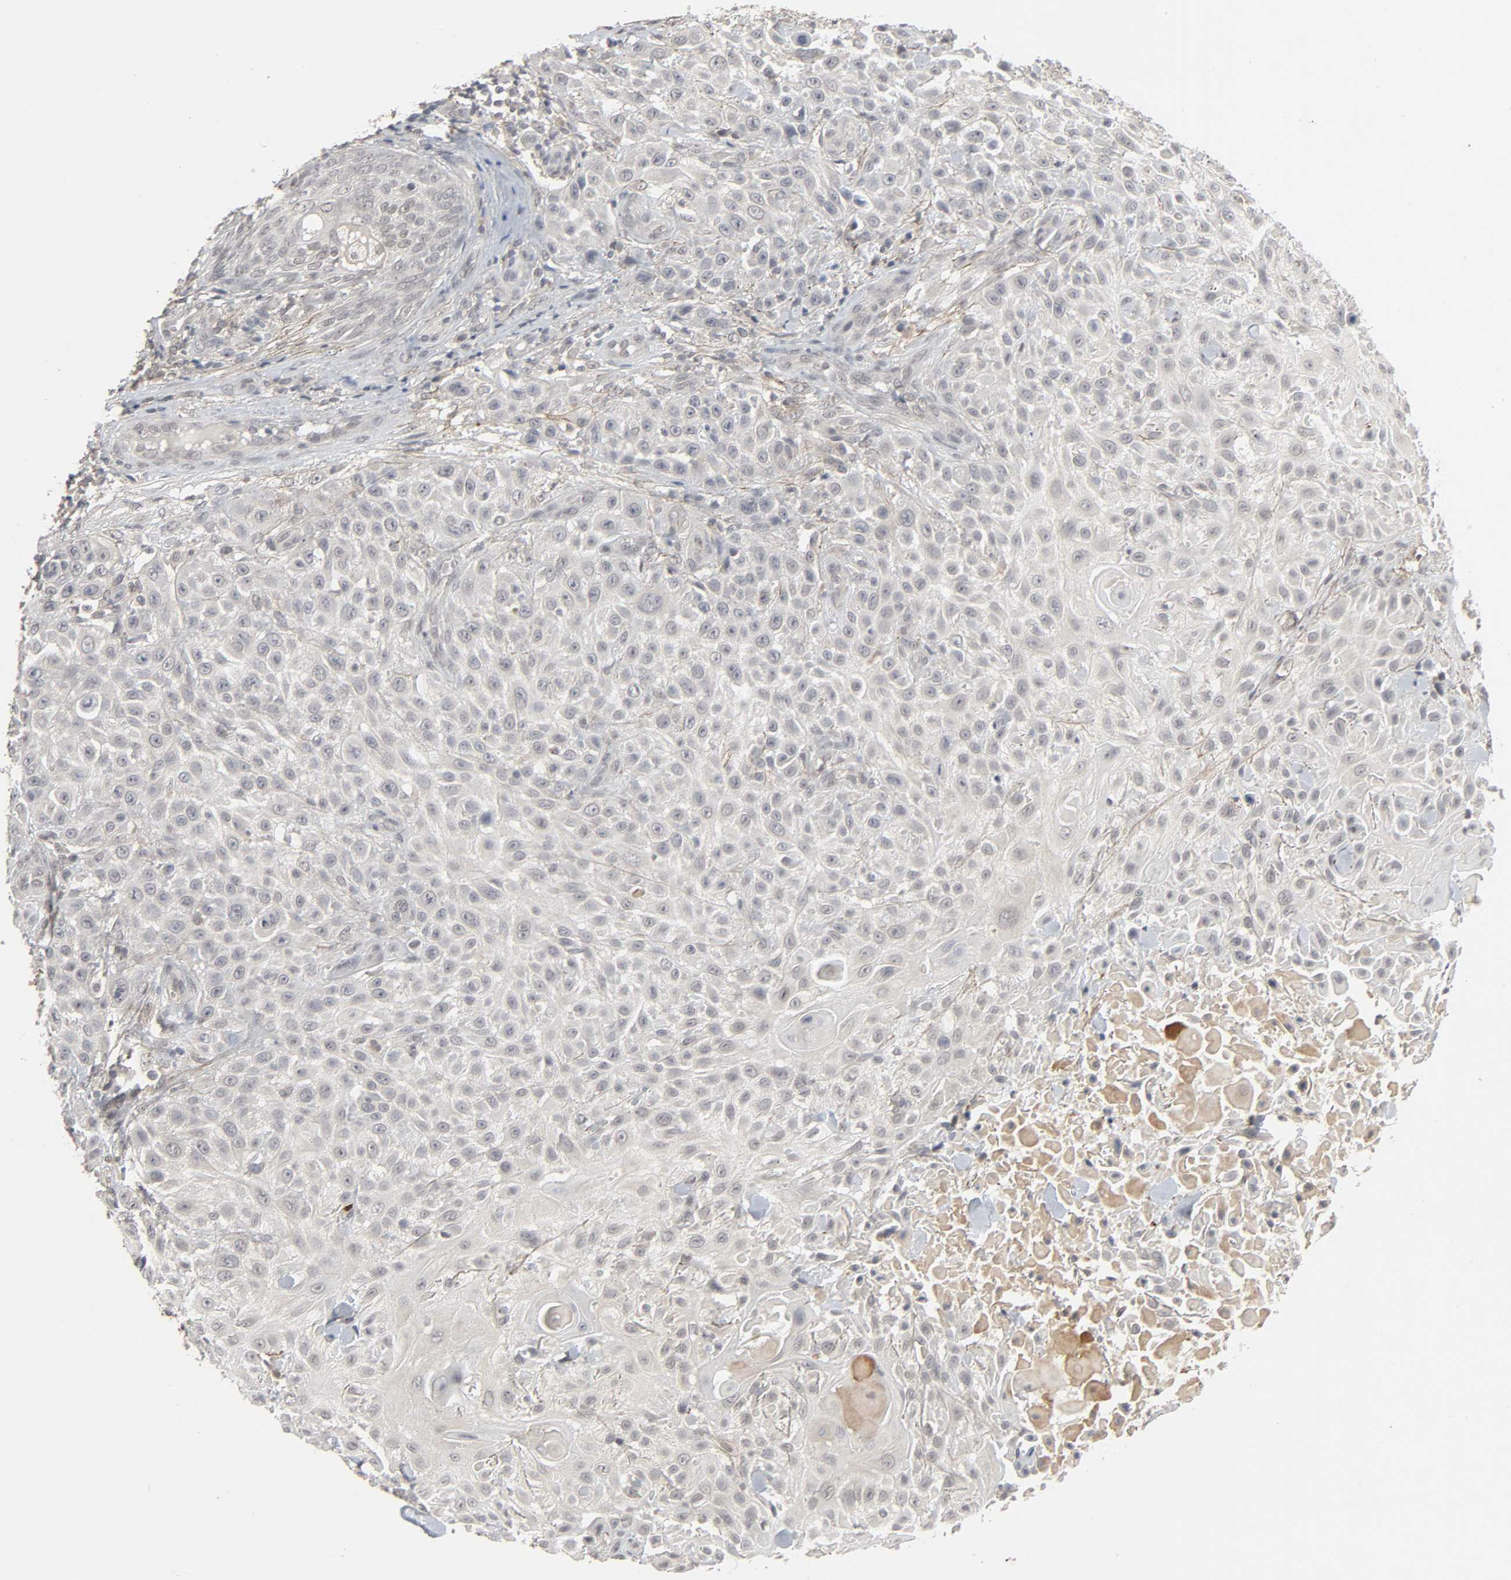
{"staining": {"intensity": "negative", "quantity": "none", "location": "none"}, "tissue": "skin cancer", "cell_type": "Tumor cells", "image_type": "cancer", "snomed": [{"axis": "morphology", "description": "Squamous cell carcinoma, NOS"}, {"axis": "topography", "description": "Skin"}], "caption": "Tumor cells show no significant protein staining in squamous cell carcinoma (skin).", "gene": "ZNF222", "patient": {"sex": "female", "age": 42}}